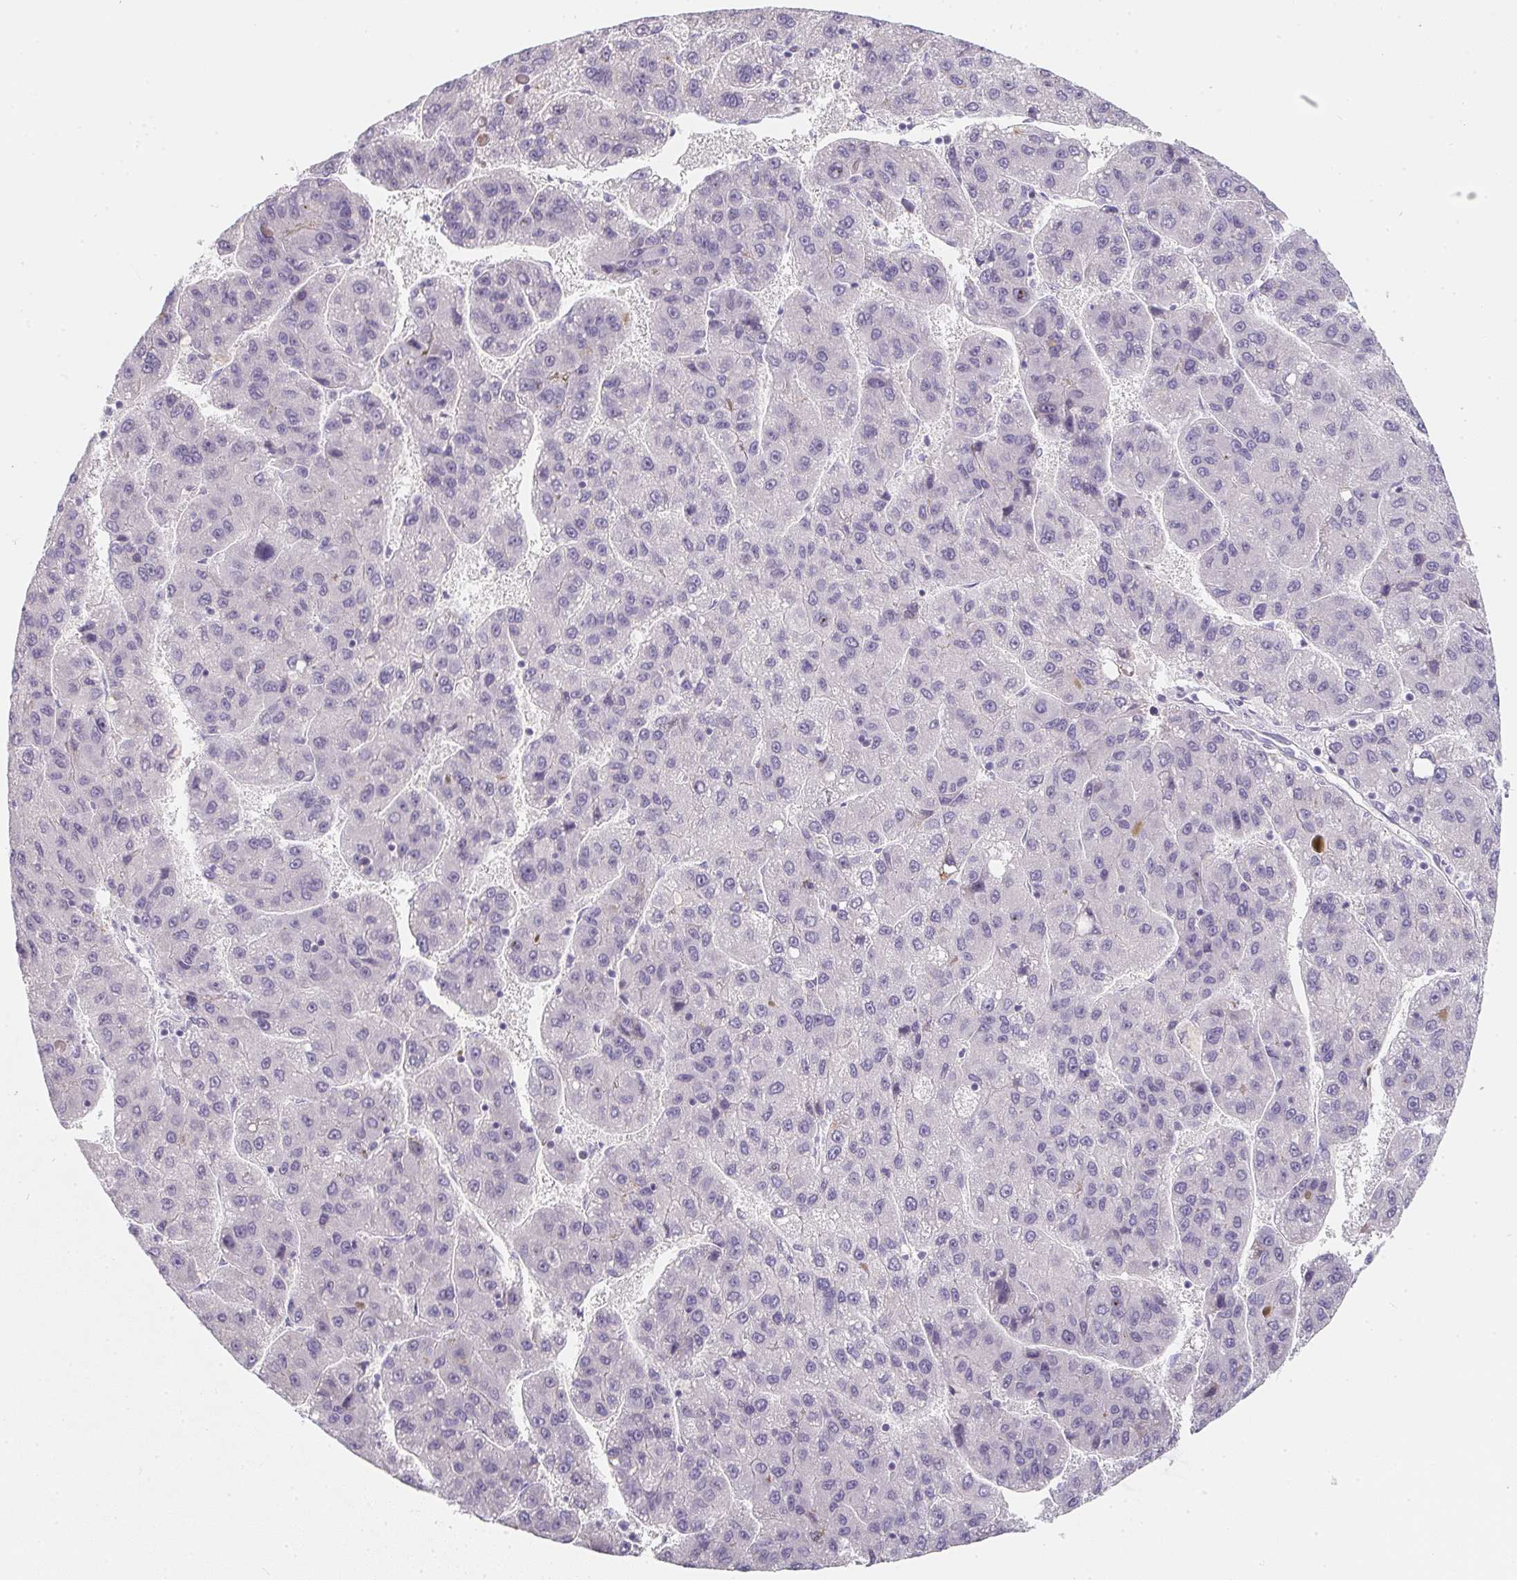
{"staining": {"intensity": "negative", "quantity": "none", "location": "none"}, "tissue": "liver cancer", "cell_type": "Tumor cells", "image_type": "cancer", "snomed": [{"axis": "morphology", "description": "Carcinoma, Hepatocellular, NOS"}, {"axis": "topography", "description": "Liver"}], "caption": "Immunohistochemistry (IHC) of liver hepatocellular carcinoma reveals no expression in tumor cells. (Stains: DAB immunohistochemistry with hematoxylin counter stain, Microscopy: brightfield microscopy at high magnification).", "gene": "MAP1A", "patient": {"sex": "female", "age": 82}}